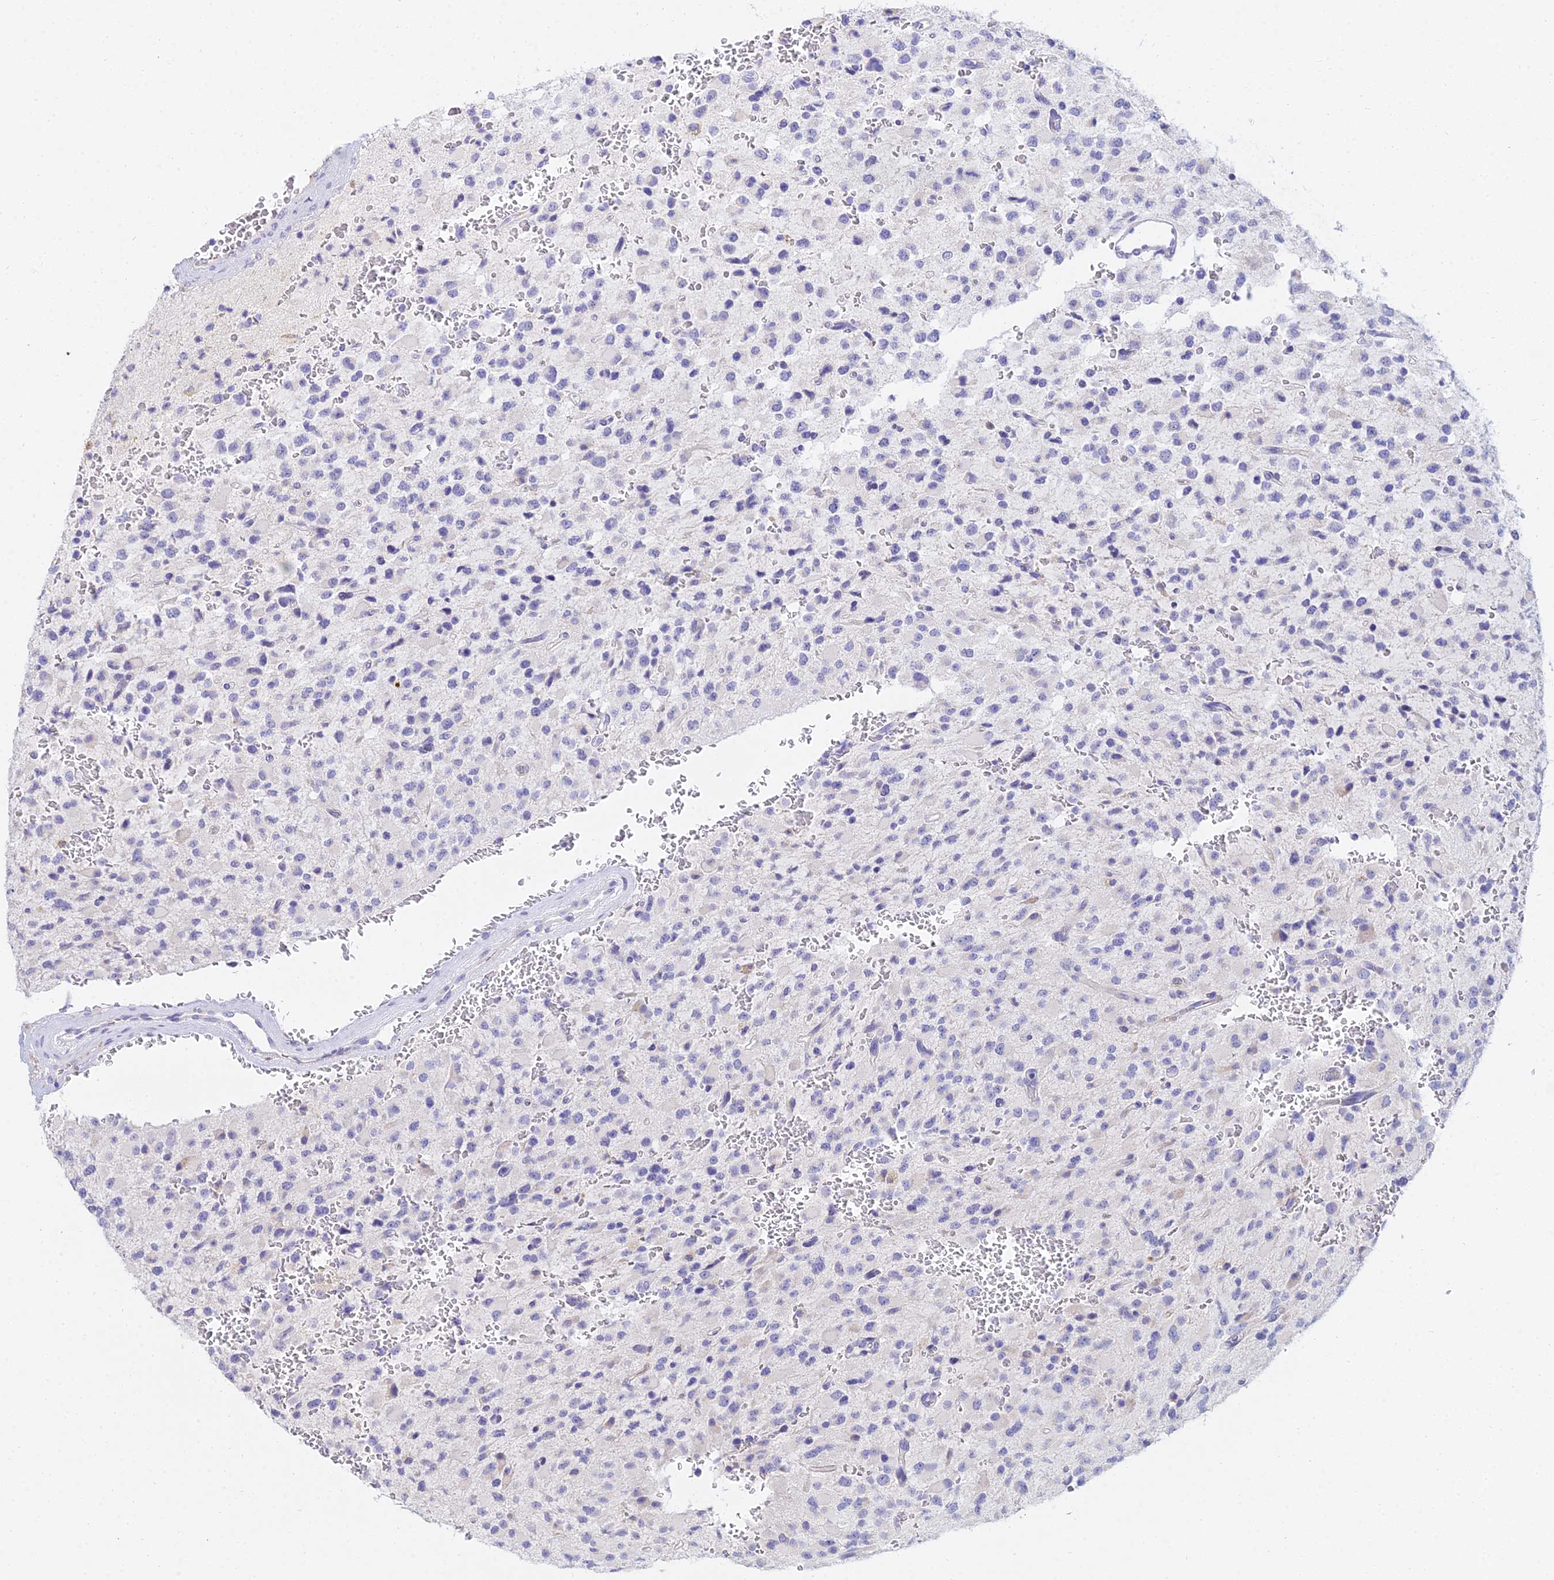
{"staining": {"intensity": "negative", "quantity": "none", "location": "none"}, "tissue": "glioma", "cell_type": "Tumor cells", "image_type": "cancer", "snomed": [{"axis": "morphology", "description": "Glioma, malignant, High grade"}, {"axis": "topography", "description": "Brain"}], "caption": "DAB immunohistochemical staining of human glioma exhibits no significant staining in tumor cells.", "gene": "VWC2L", "patient": {"sex": "male", "age": 34}}